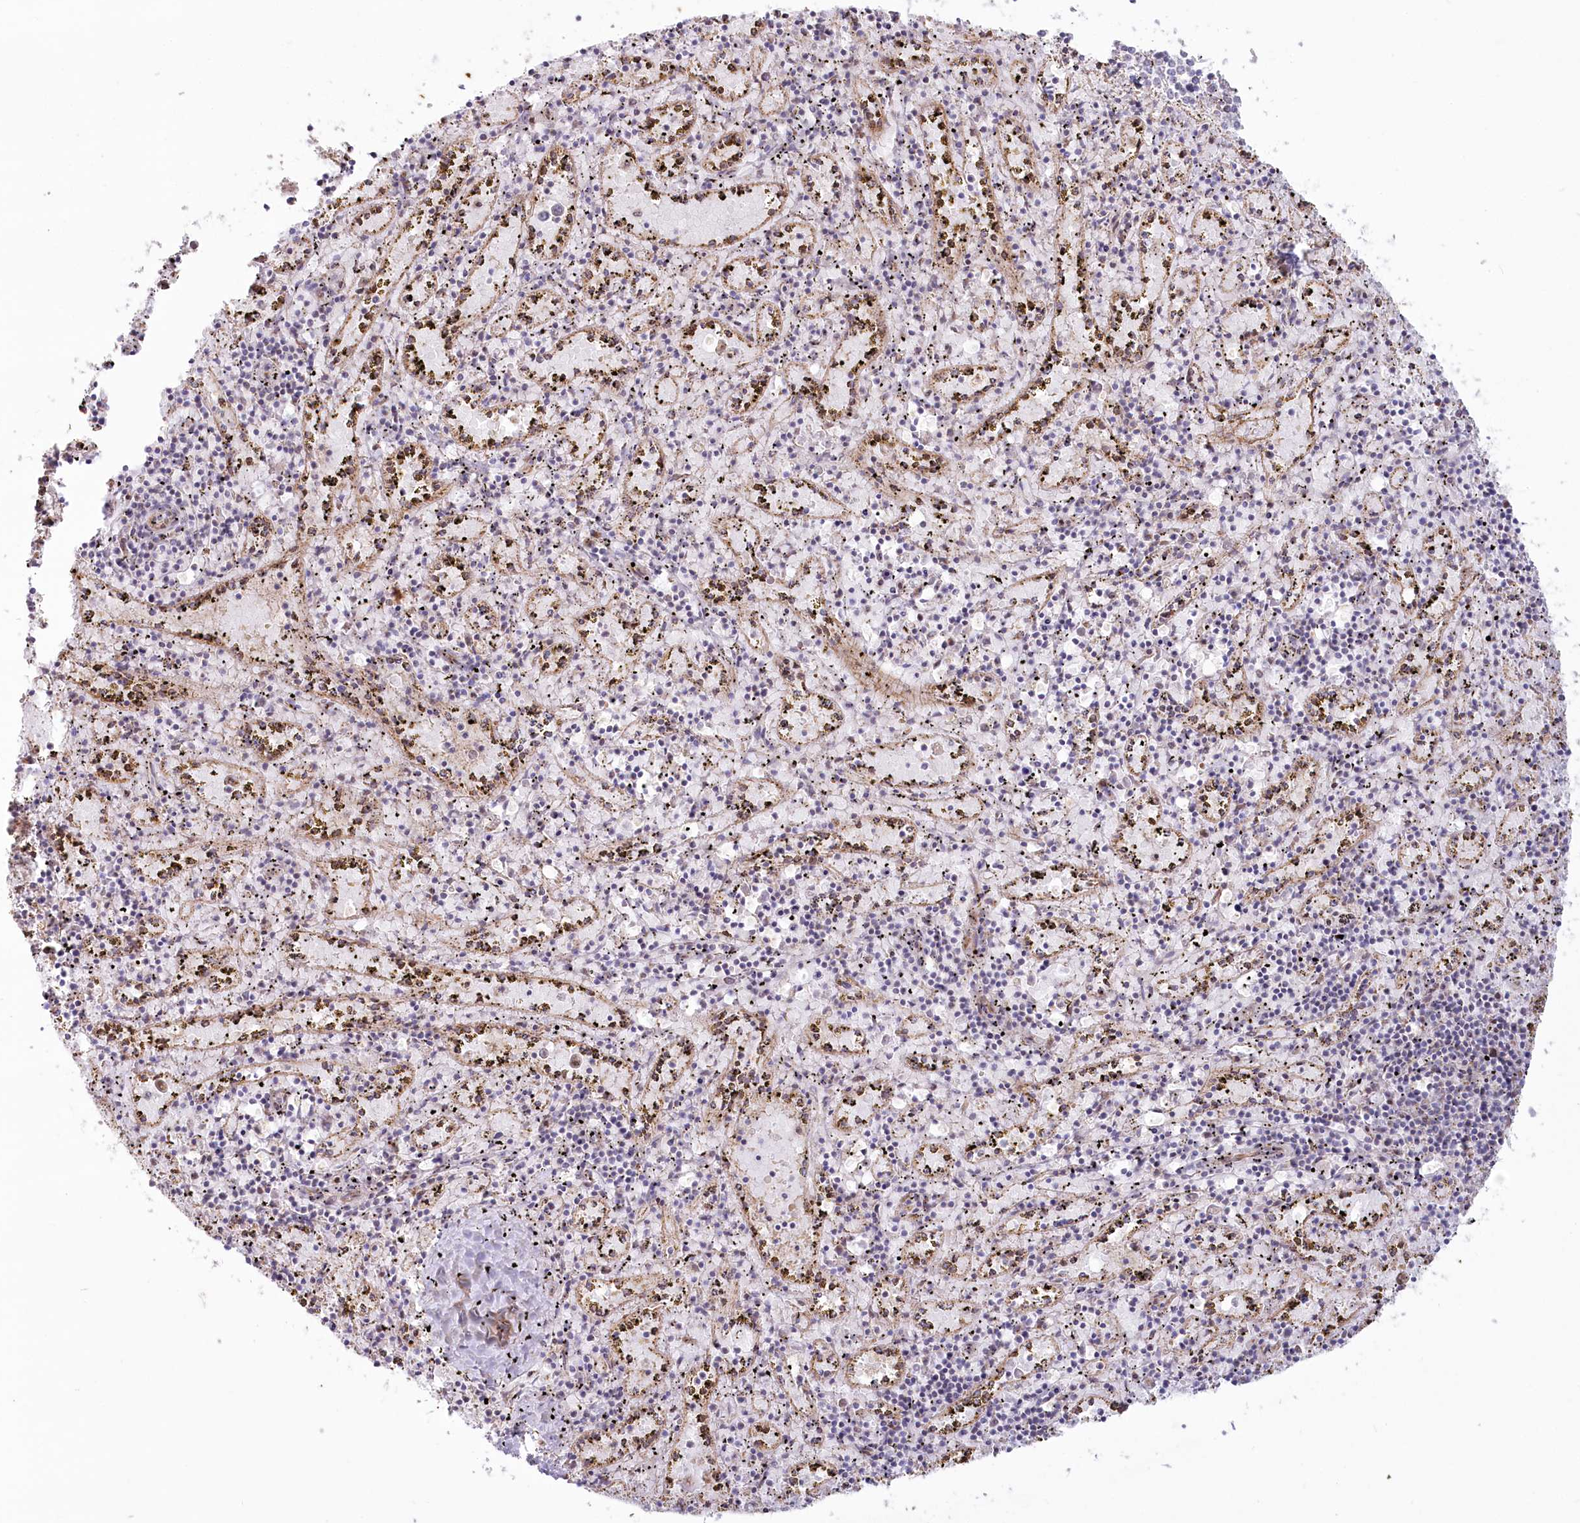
{"staining": {"intensity": "weak", "quantity": "<25%", "location": "cytoplasmic/membranous"}, "tissue": "spleen", "cell_type": "Cells in red pulp", "image_type": "normal", "snomed": [{"axis": "morphology", "description": "Normal tissue, NOS"}, {"axis": "topography", "description": "Spleen"}], "caption": "Immunohistochemistry (IHC) of unremarkable spleen reveals no staining in cells in red pulp.", "gene": "MTG1", "patient": {"sex": "male", "age": 11}}